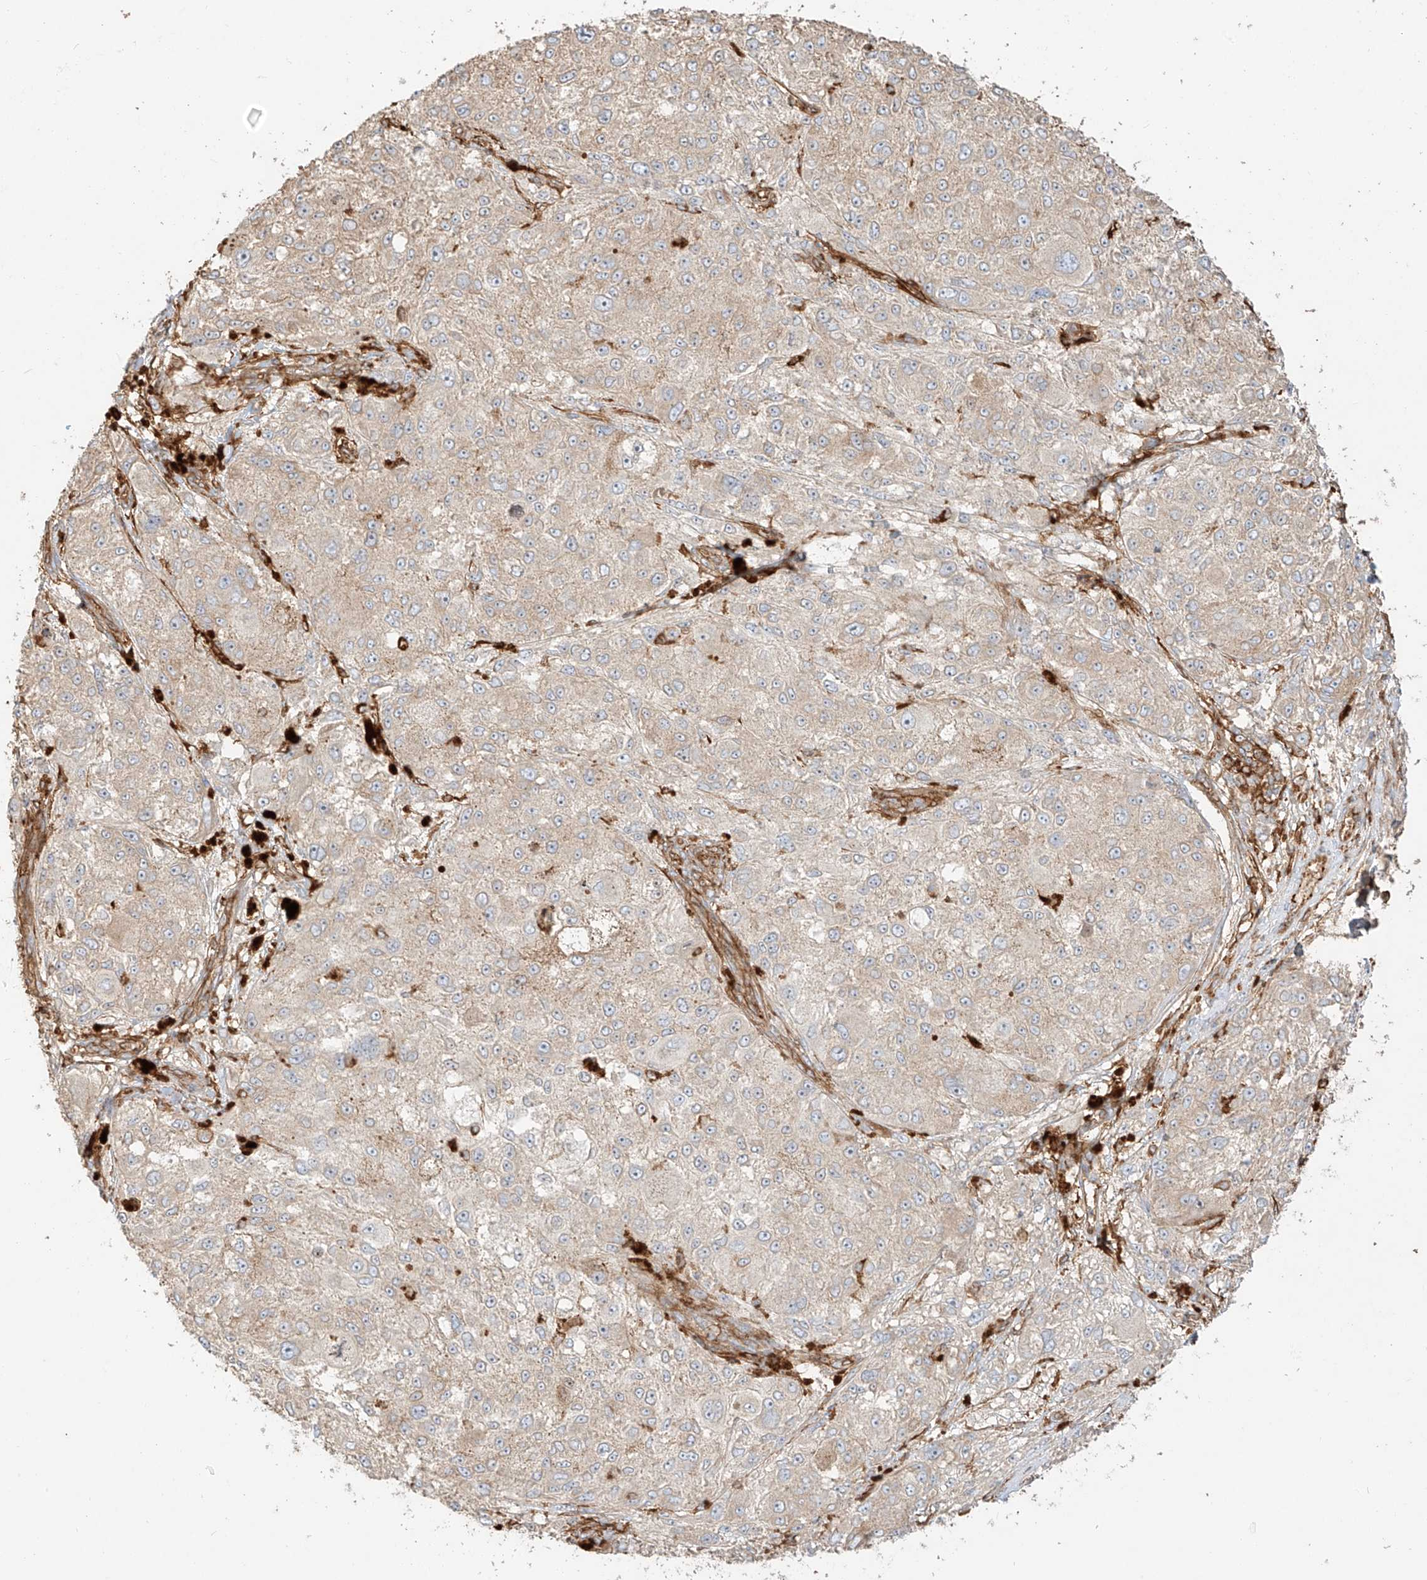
{"staining": {"intensity": "weak", "quantity": "<25%", "location": "cytoplasmic/membranous"}, "tissue": "melanoma", "cell_type": "Tumor cells", "image_type": "cancer", "snomed": [{"axis": "morphology", "description": "Necrosis, NOS"}, {"axis": "morphology", "description": "Malignant melanoma, NOS"}, {"axis": "topography", "description": "Skin"}], "caption": "DAB immunohistochemical staining of human malignant melanoma demonstrates no significant positivity in tumor cells.", "gene": "SNX9", "patient": {"sex": "female", "age": 87}}